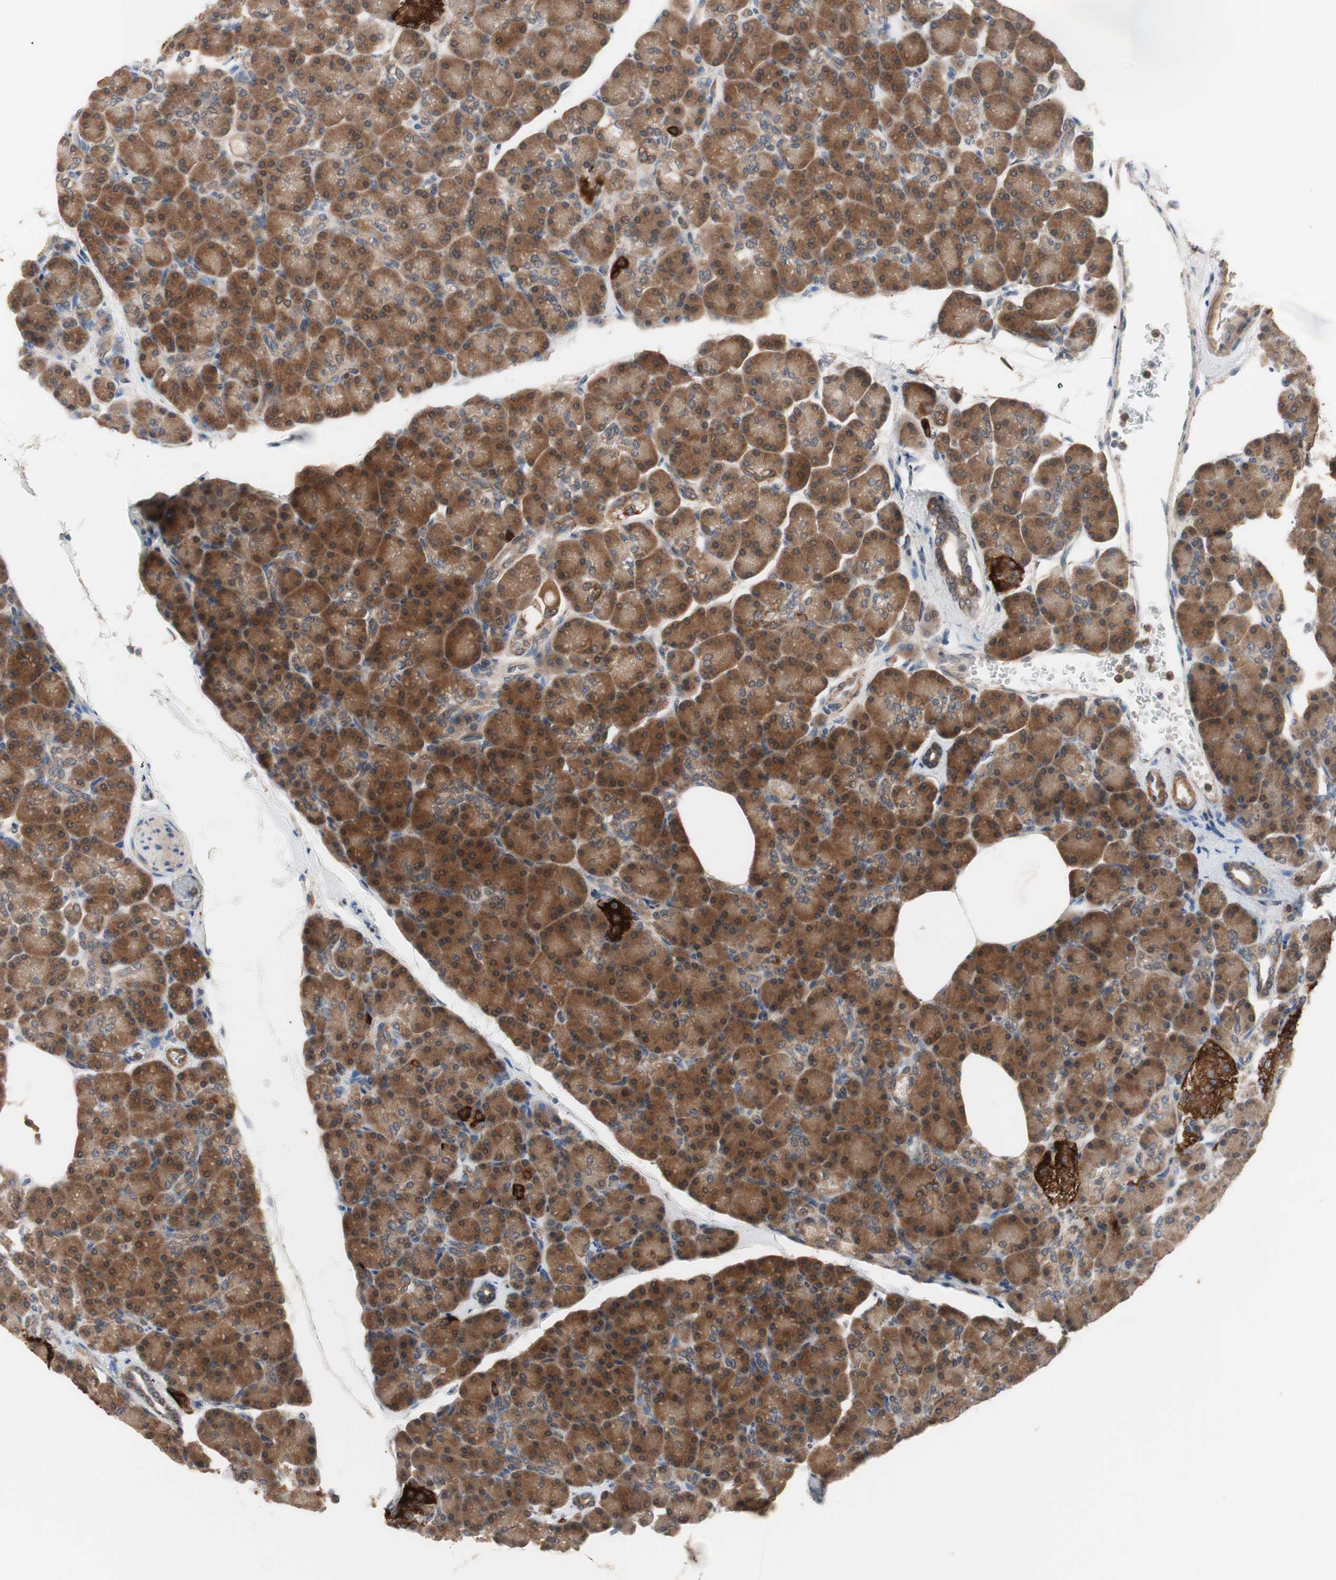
{"staining": {"intensity": "strong", "quantity": ">75%", "location": "cytoplasmic/membranous"}, "tissue": "pancreas", "cell_type": "Exocrine glandular cells", "image_type": "normal", "snomed": [{"axis": "morphology", "description": "Normal tissue, NOS"}, {"axis": "topography", "description": "Pancreas"}], "caption": "Exocrine glandular cells demonstrate high levels of strong cytoplasmic/membranous positivity in about >75% of cells in unremarkable pancreas.", "gene": "HMBS", "patient": {"sex": "female", "age": 43}}